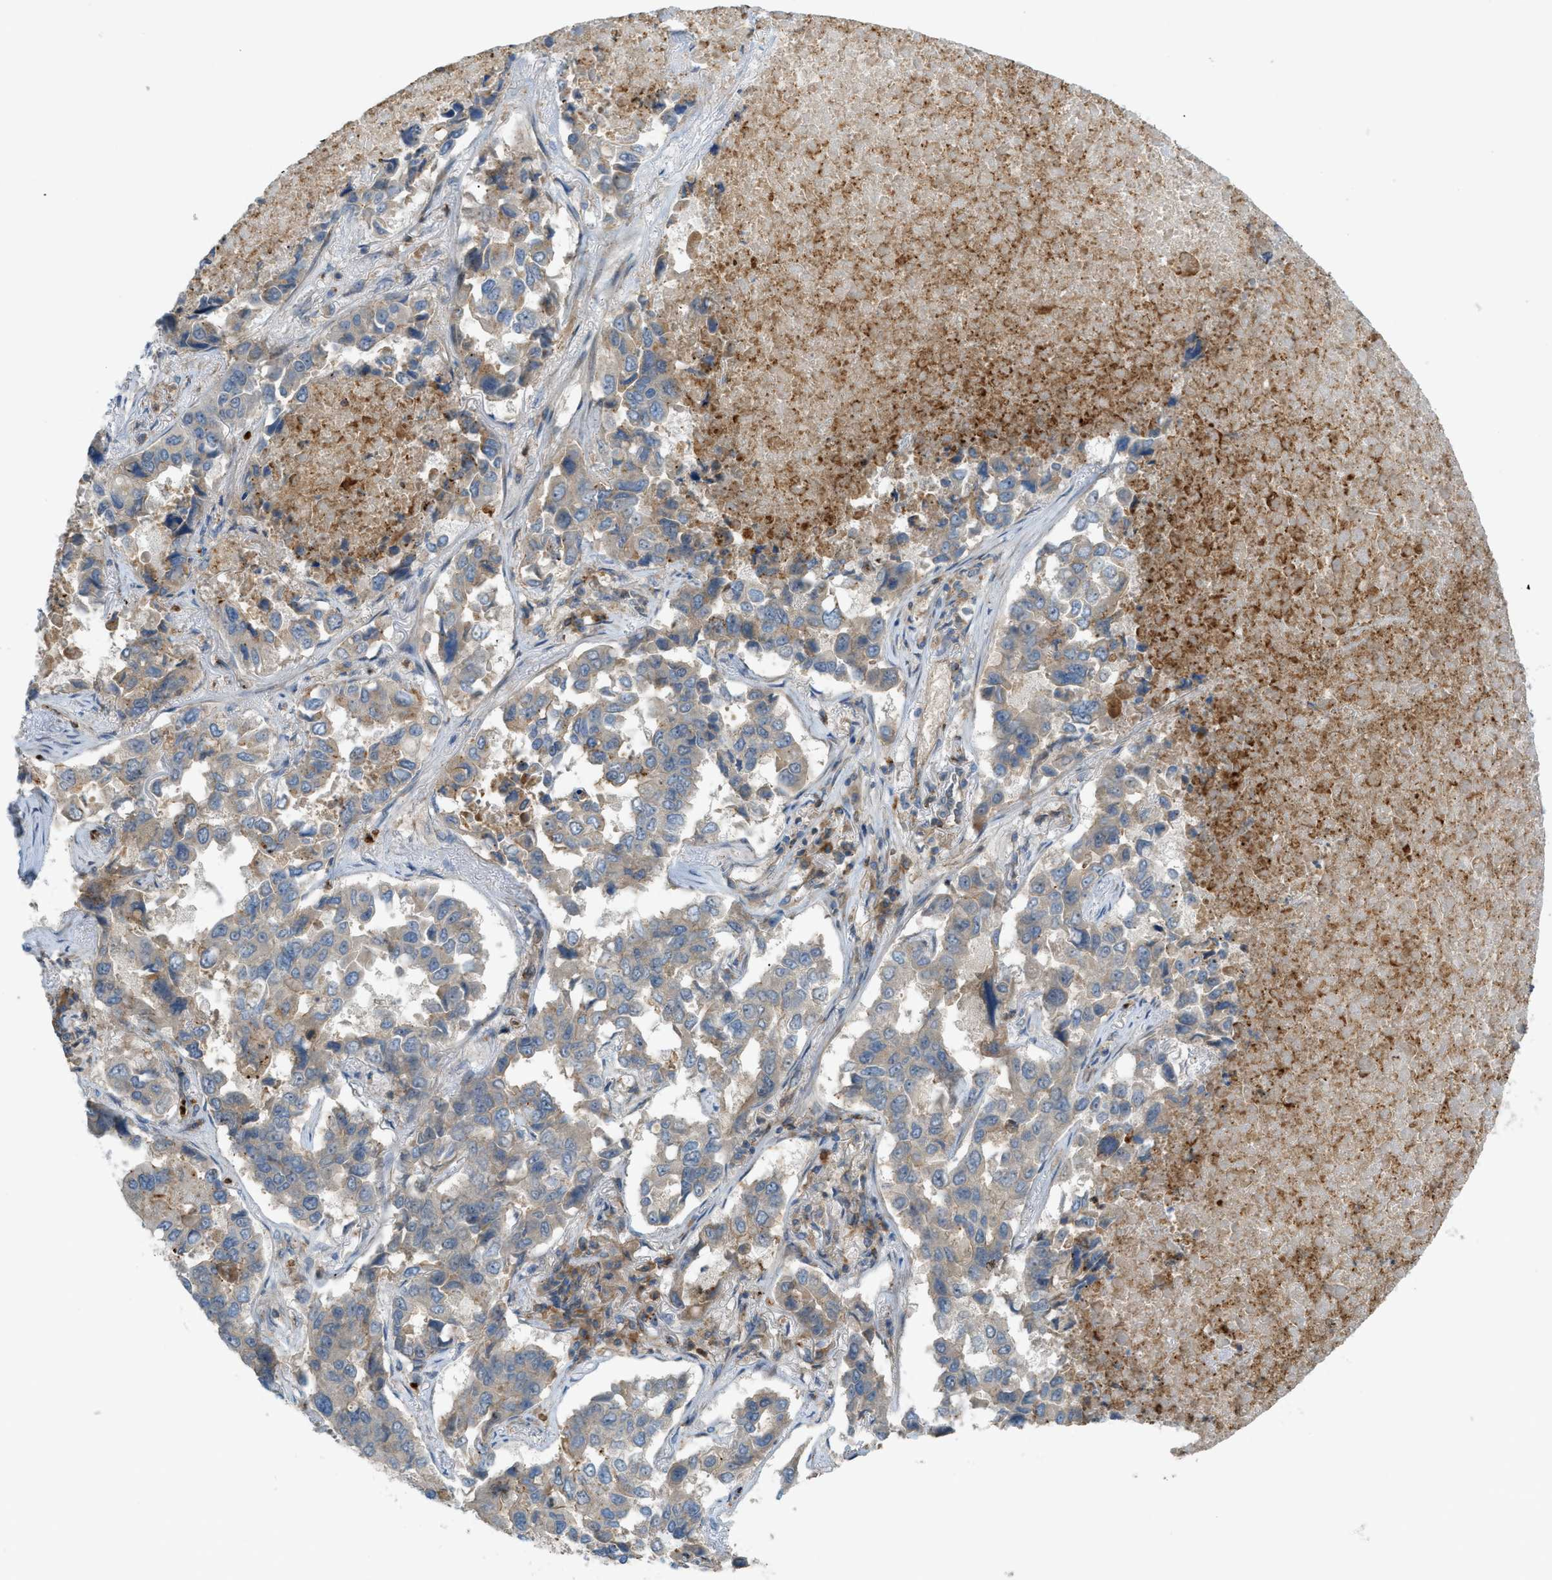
{"staining": {"intensity": "weak", "quantity": ">75%", "location": "cytoplasmic/membranous"}, "tissue": "lung cancer", "cell_type": "Tumor cells", "image_type": "cancer", "snomed": [{"axis": "morphology", "description": "Adenocarcinoma, NOS"}, {"axis": "topography", "description": "Lung"}], "caption": "Protein expression analysis of human lung cancer (adenocarcinoma) reveals weak cytoplasmic/membranous positivity in about >75% of tumor cells. (brown staining indicates protein expression, while blue staining denotes nuclei).", "gene": "GRK6", "patient": {"sex": "male", "age": 64}}